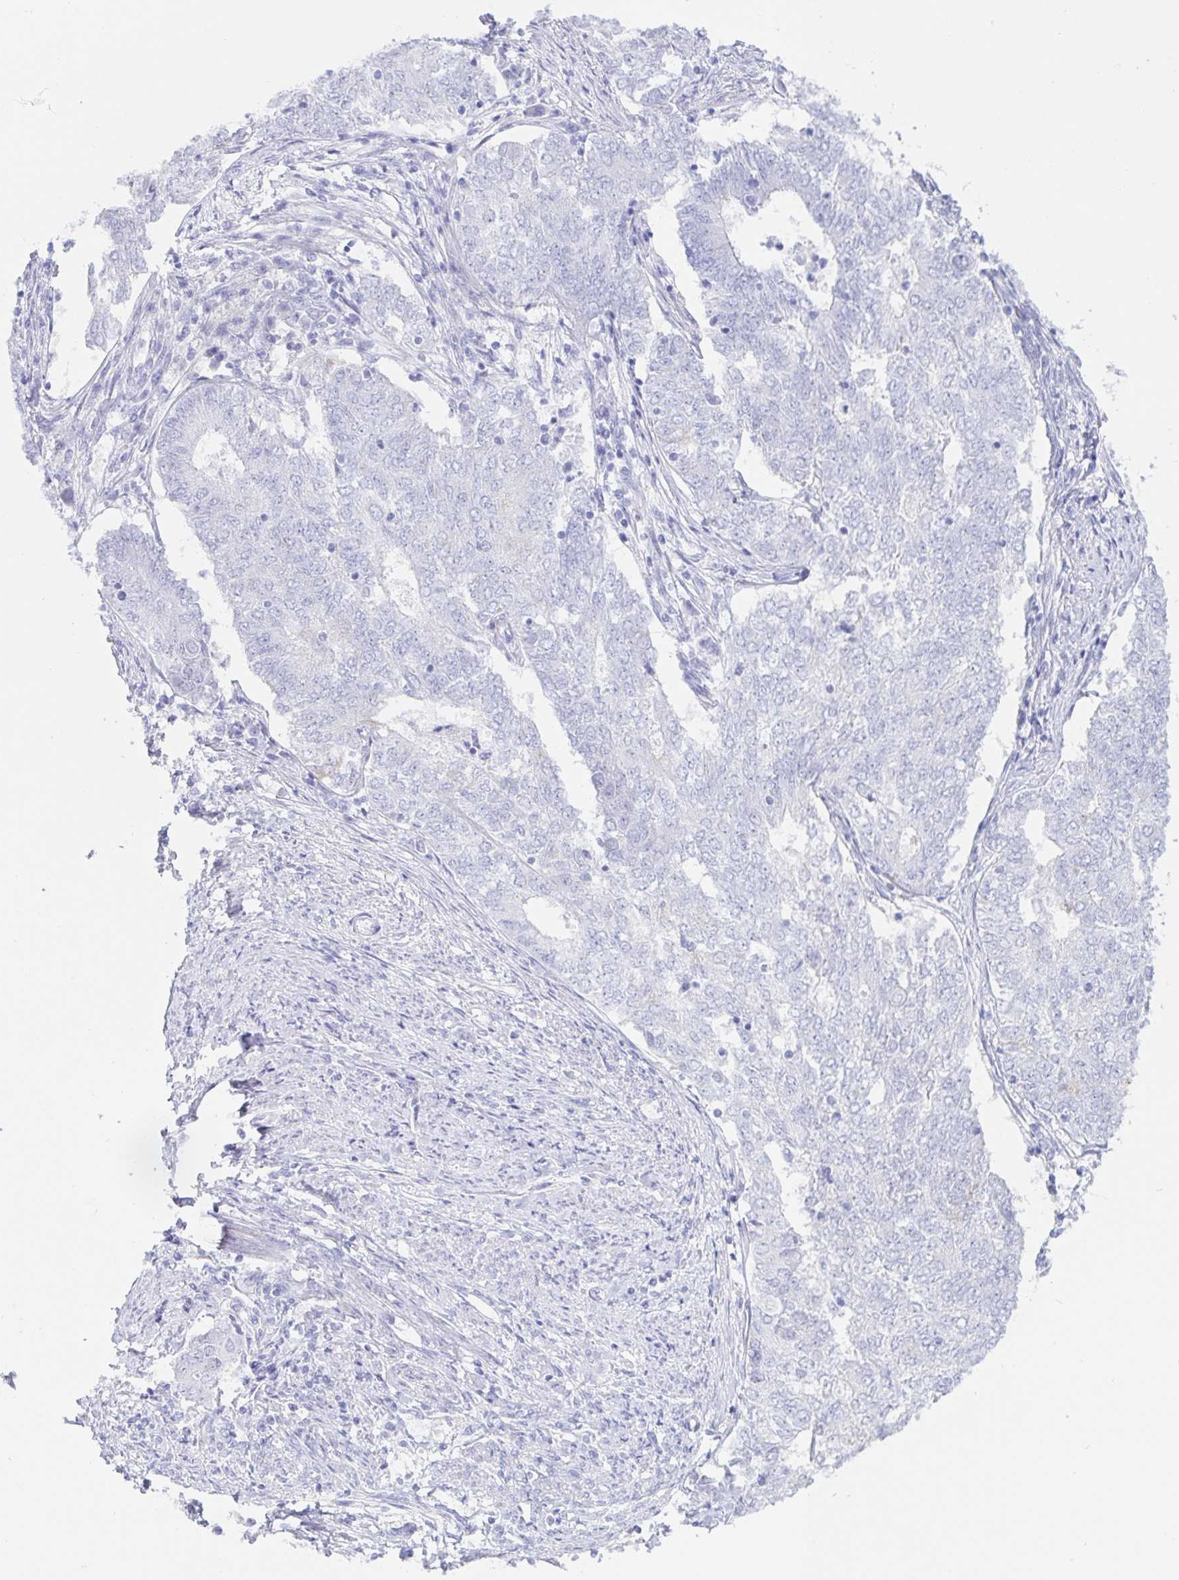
{"staining": {"intensity": "negative", "quantity": "none", "location": "none"}, "tissue": "endometrial cancer", "cell_type": "Tumor cells", "image_type": "cancer", "snomed": [{"axis": "morphology", "description": "Adenocarcinoma, NOS"}, {"axis": "topography", "description": "Endometrium"}], "caption": "Immunohistochemistry micrograph of human endometrial adenocarcinoma stained for a protein (brown), which exhibits no expression in tumor cells.", "gene": "KCNH6", "patient": {"sex": "female", "age": 62}}